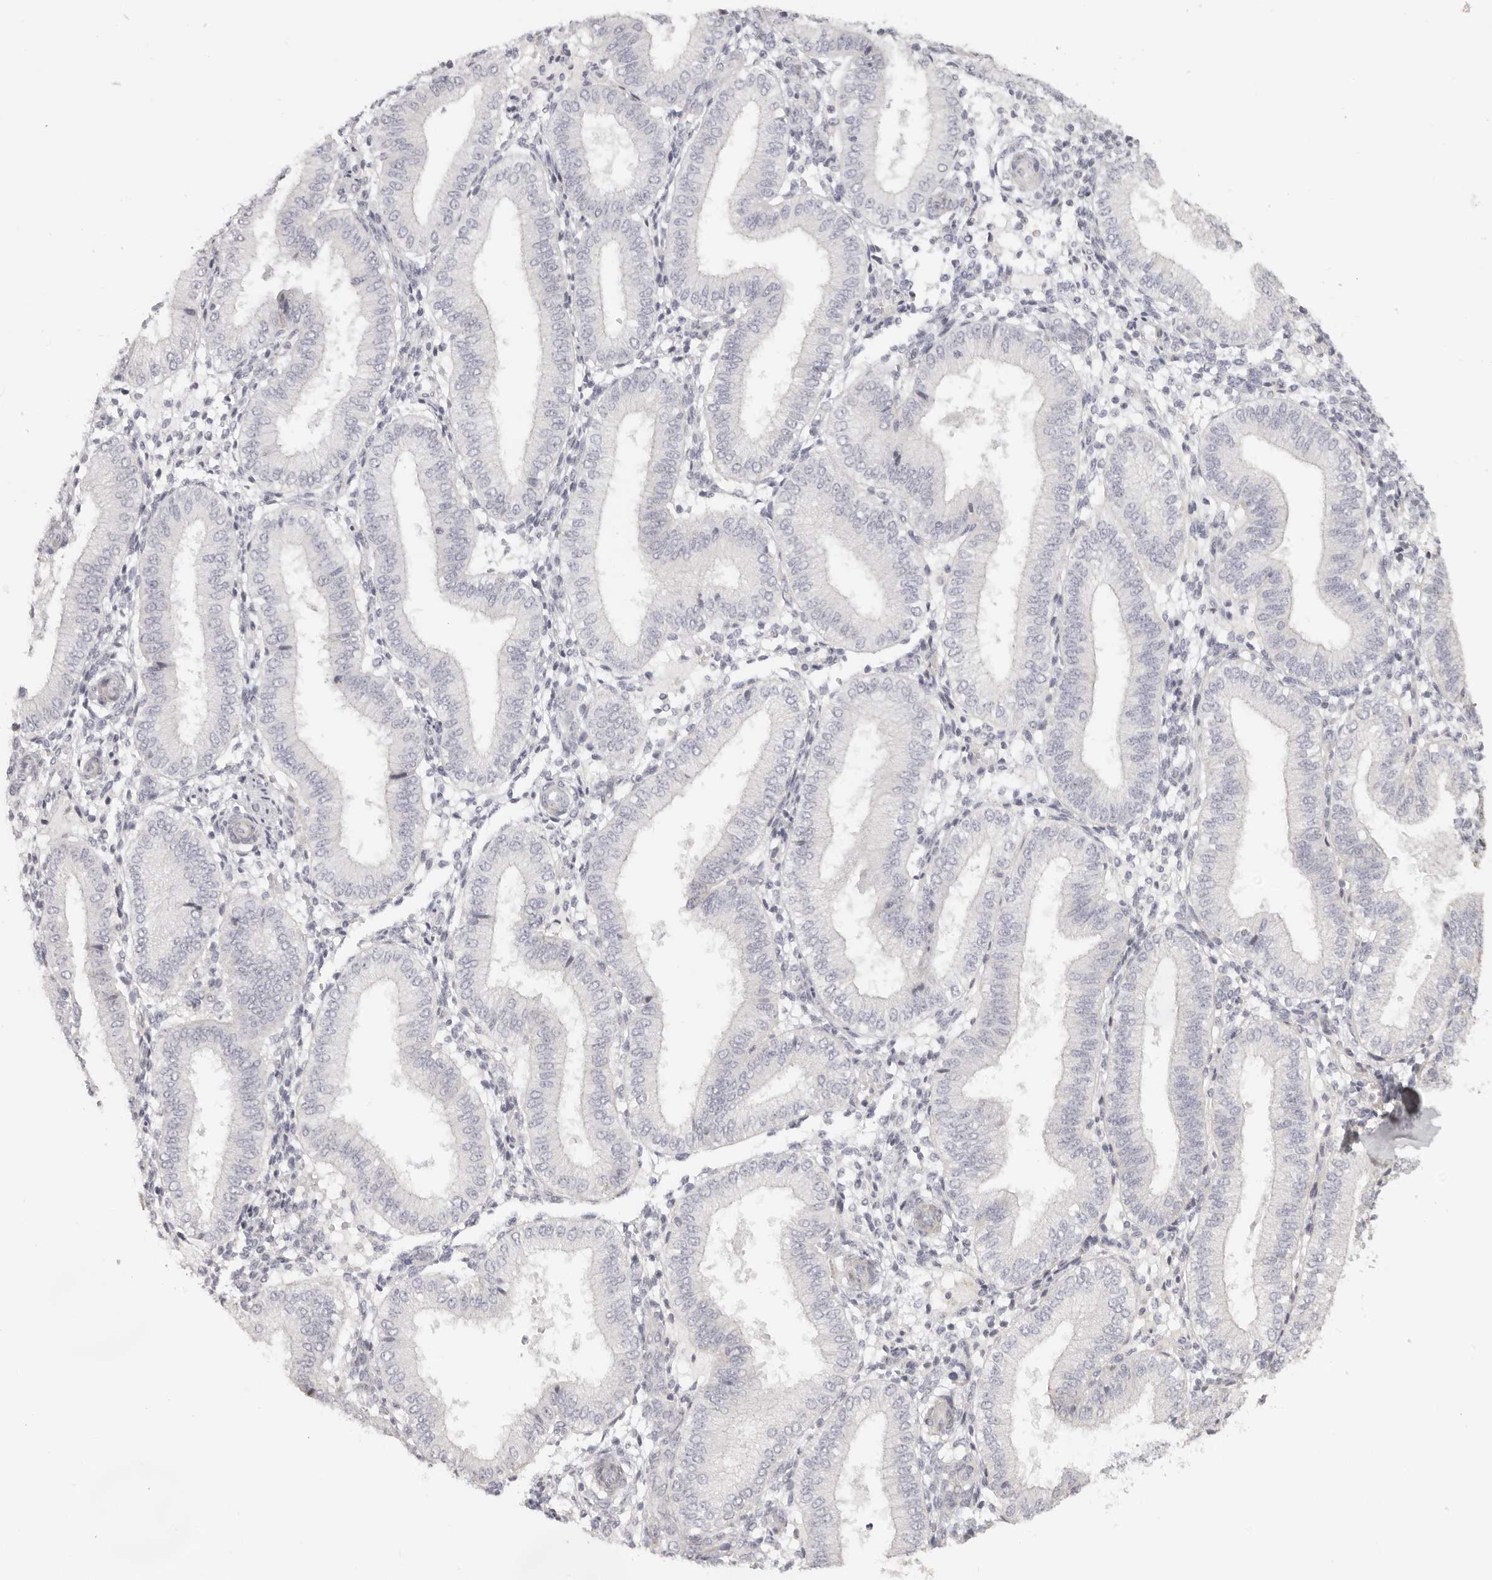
{"staining": {"intensity": "negative", "quantity": "none", "location": "none"}, "tissue": "endometrium", "cell_type": "Cells in endometrial stroma", "image_type": "normal", "snomed": [{"axis": "morphology", "description": "Normal tissue, NOS"}, {"axis": "topography", "description": "Endometrium"}], "caption": "Photomicrograph shows no significant protein expression in cells in endometrial stroma of unremarkable endometrium.", "gene": "RXFP1", "patient": {"sex": "female", "age": 39}}